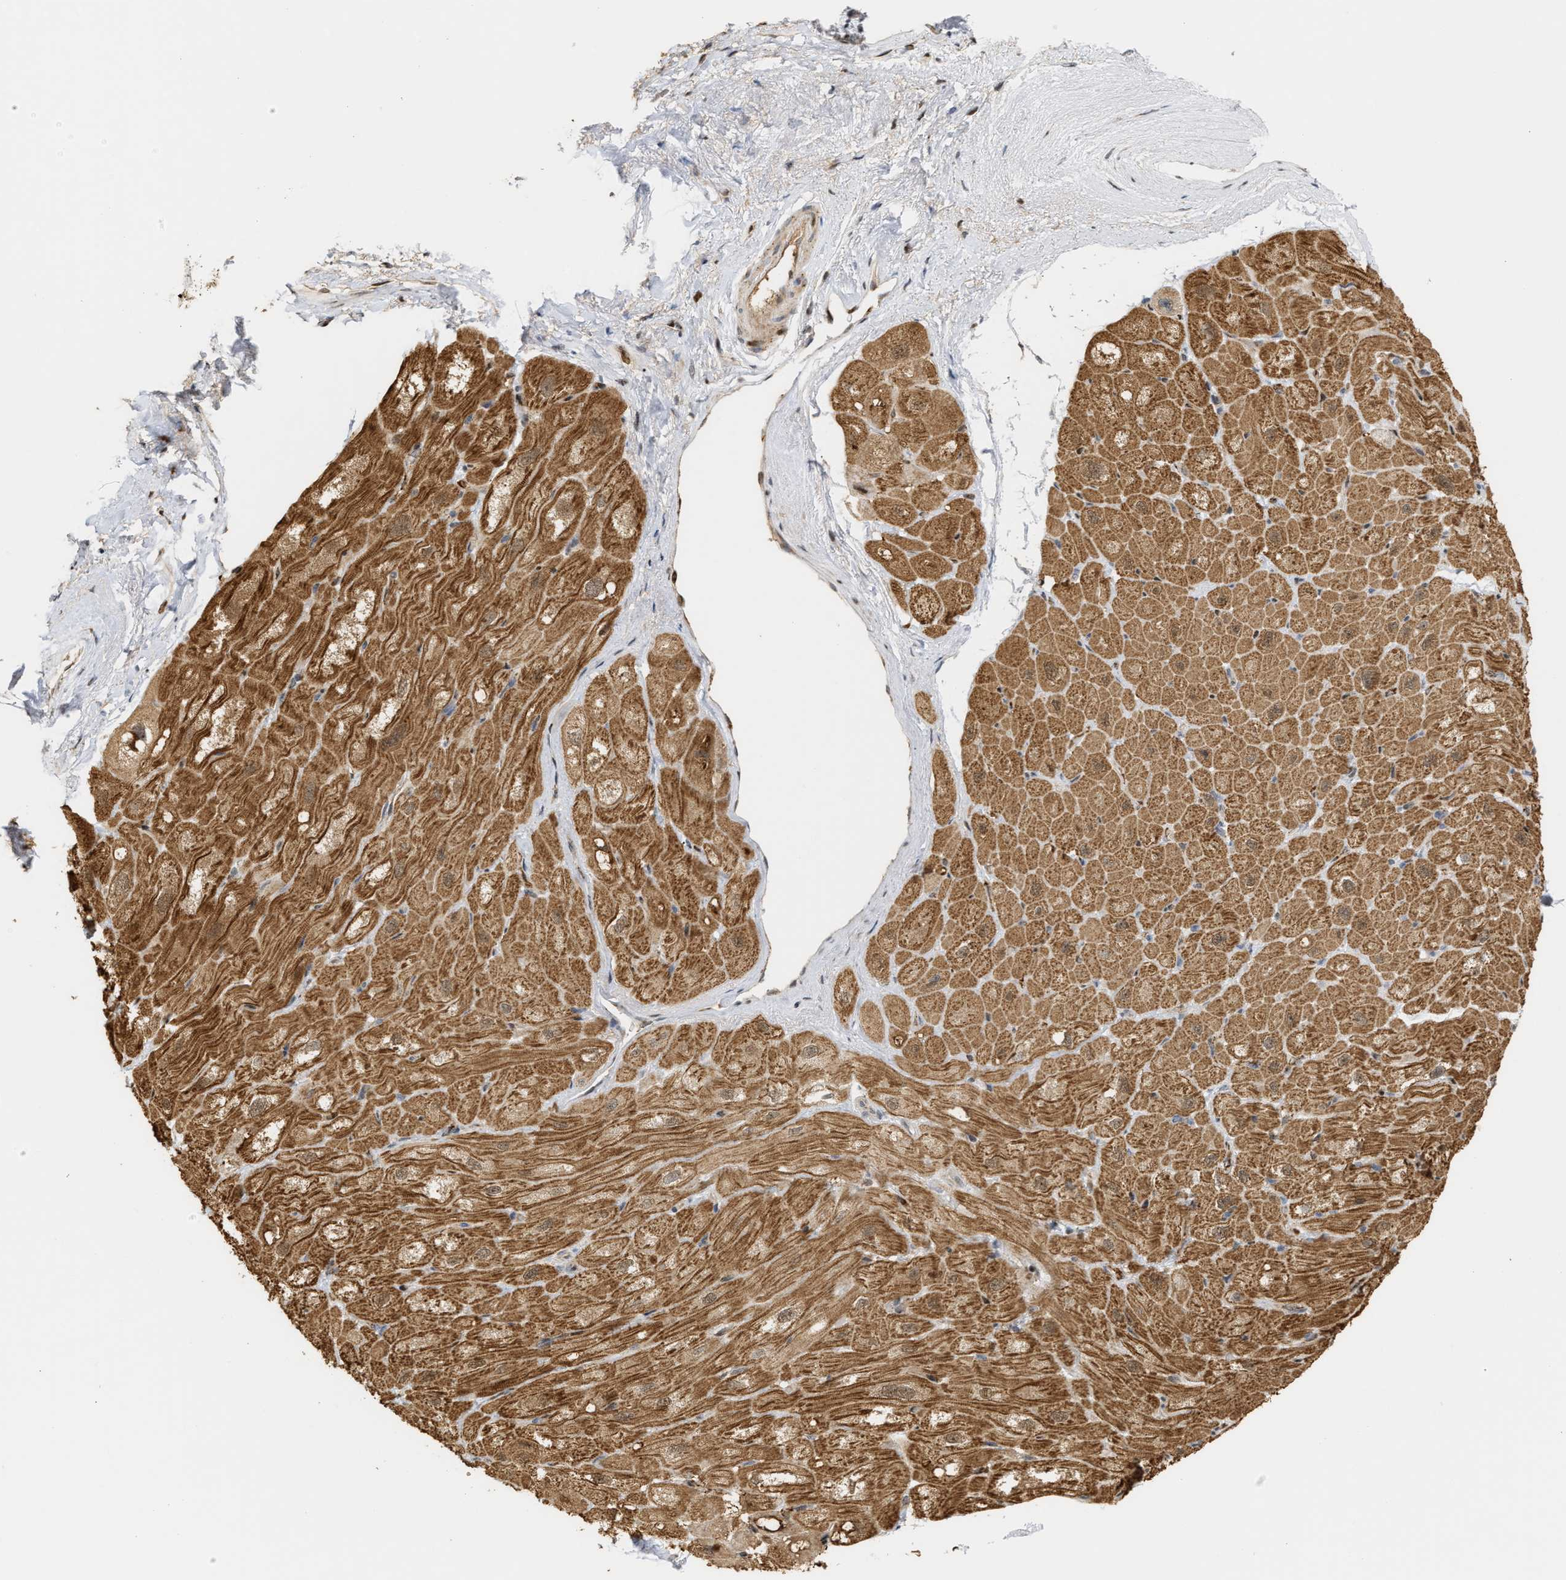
{"staining": {"intensity": "moderate", "quantity": ">75%", "location": "cytoplasmic/membranous"}, "tissue": "heart muscle", "cell_type": "Cardiomyocytes", "image_type": "normal", "snomed": [{"axis": "morphology", "description": "Normal tissue, NOS"}, {"axis": "topography", "description": "Heart"}], "caption": "IHC (DAB (3,3'-diaminobenzidine)) staining of benign heart muscle shows moderate cytoplasmic/membranous protein positivity in about >75% of cardiomyocytes. (DAB (3,3'-diaminobenzidine) = brown stain, brightfield microscopy at high magnification).", "gene": "ZFAND5", "patient": {"sex": "male", "age": 49}}